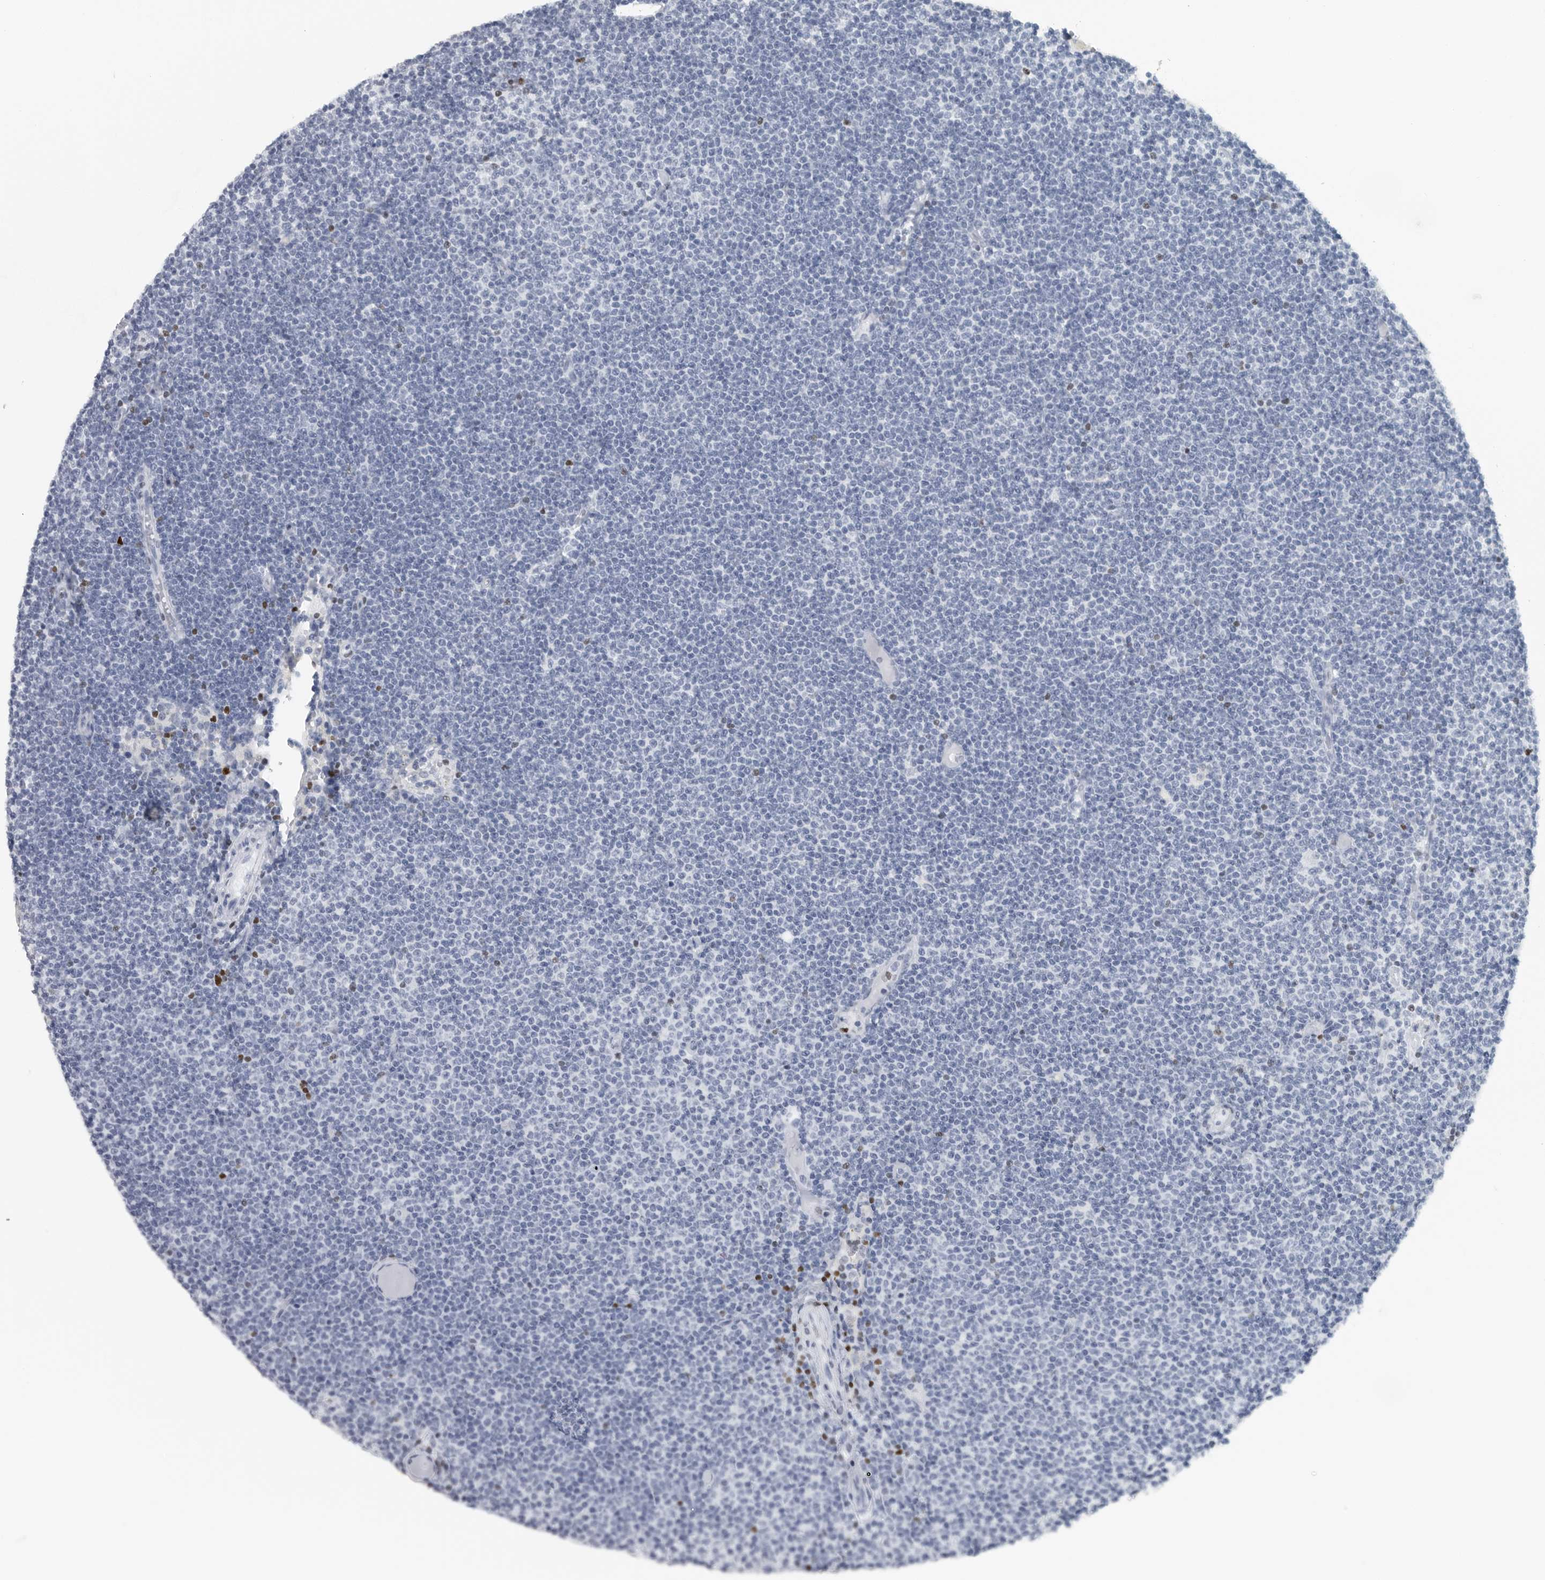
{"staining": {"intensity": "negative", "quantity": "none", "location": "none"}, "tissue": "lymphoma", "cell_type": "Tumor cells", "image_type": "cancer", "snomed": [{"axis": "morphology", "description": "Malignant lymphoma, non-Hodgkin's type, Low grade"}, {"axis": "topography", "description": "Lymph node"}], "caption": "Human low-grade malignant lymphoma, non-Hodgkin's type stained for a protein using immunohistochemistry shows no expression in tumor cells.", "gene": "SATB2", "patient": {"sex": "female", "age": 53}}